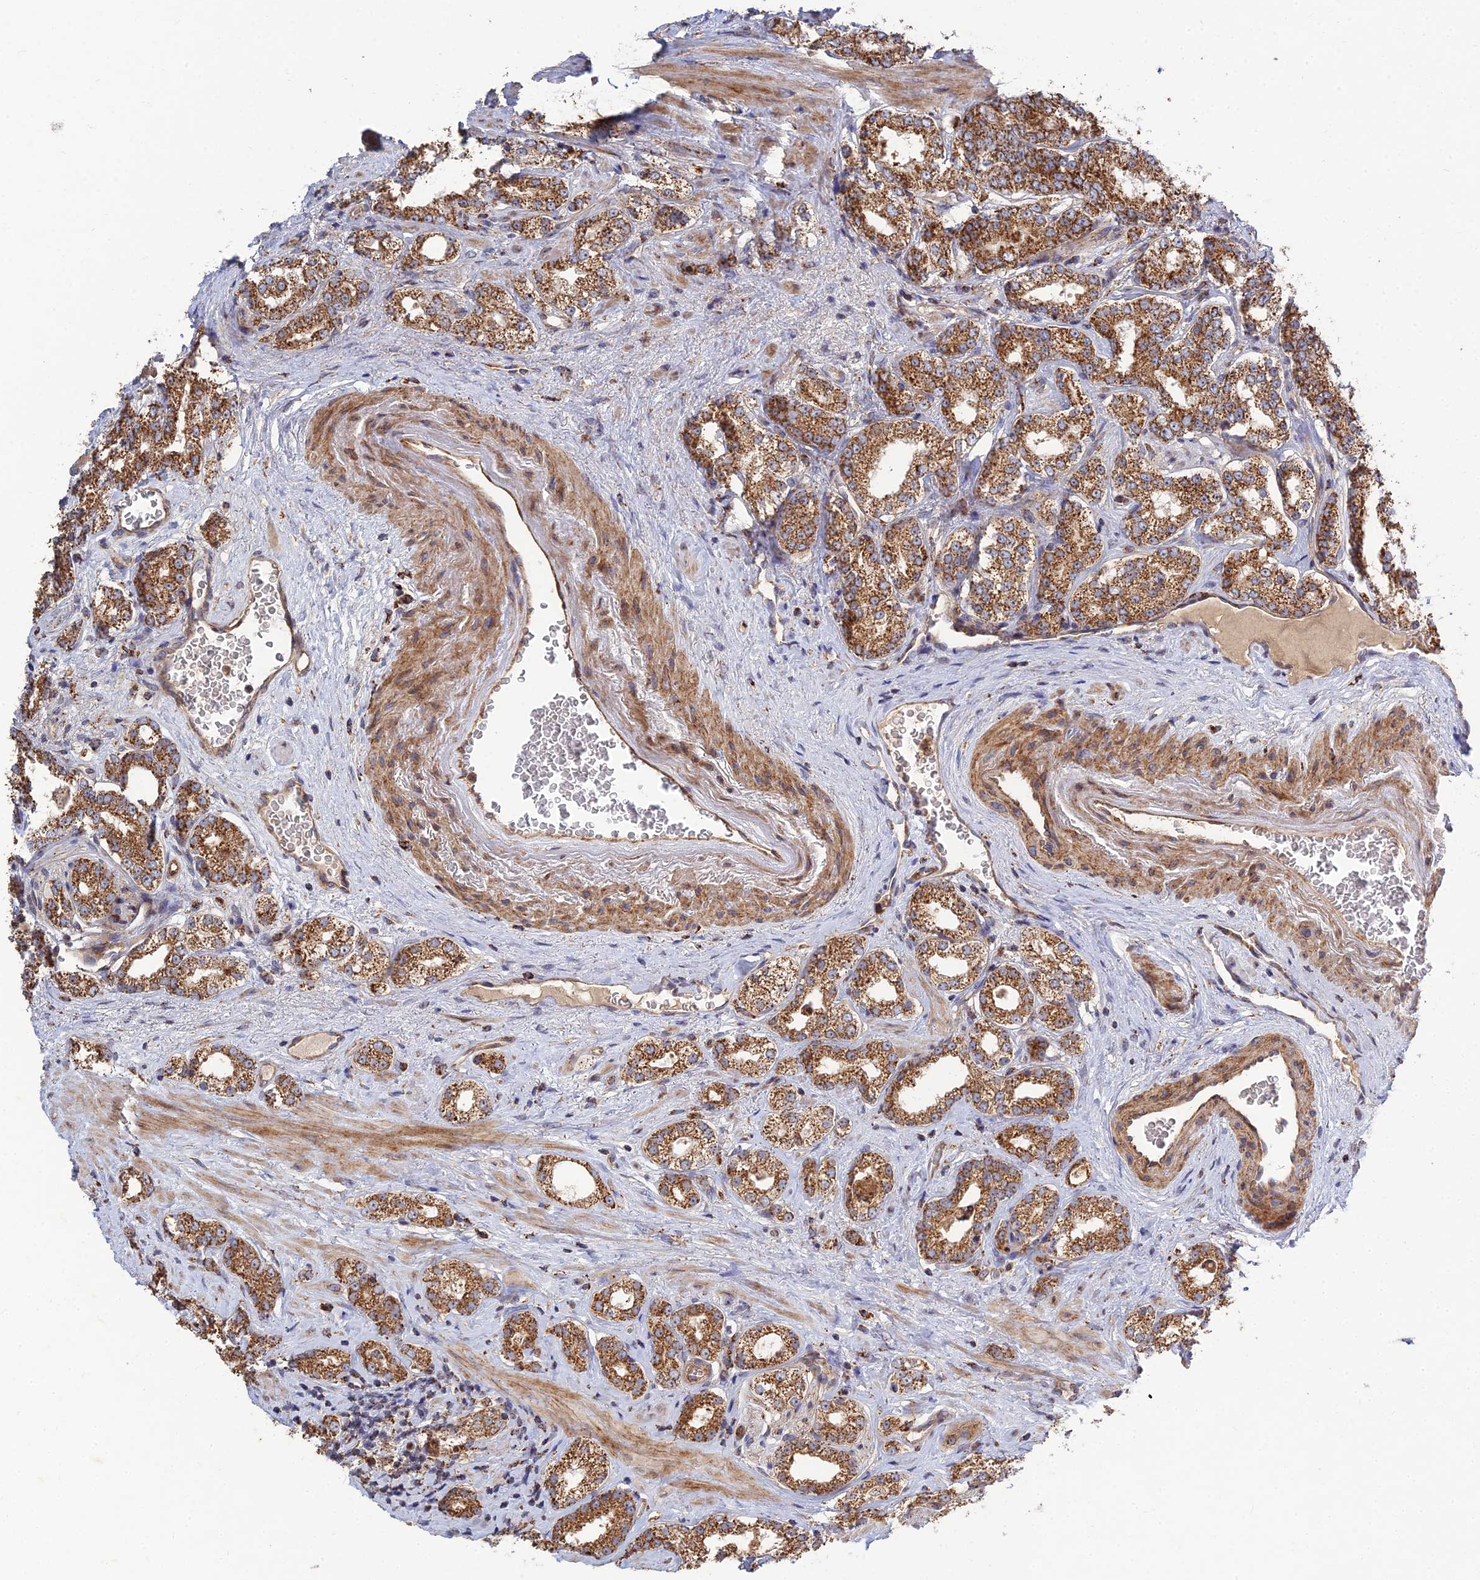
{"staining": {"intensity": "strong", "quantity": ">75%", "location": "cytoplasmic/membranous"}, "tissue": "prostate cancer", "cell_type": "Tumor cells", "image_type": "cancer", "snomed": [{"axis": "morphology", "description": "Normal tissue, NOS"}, {"axis": "morphology", "description": "Adenocarcinoma, High grade"}, {"axis": "topography", "description": "Prostate"}], "caption": "Tumor cells reveal high levels of strong cytoplasmic/membranous positivity in about >75% of cells in human prostate cancer. The staining was performed using DAB to visualize the protein expression in brown, while the nuclei were stained in blue with hematoxylin (Magnification: 20x).", "gene": "RIC8B", "patient": {"sex": "male", "age": 83}}